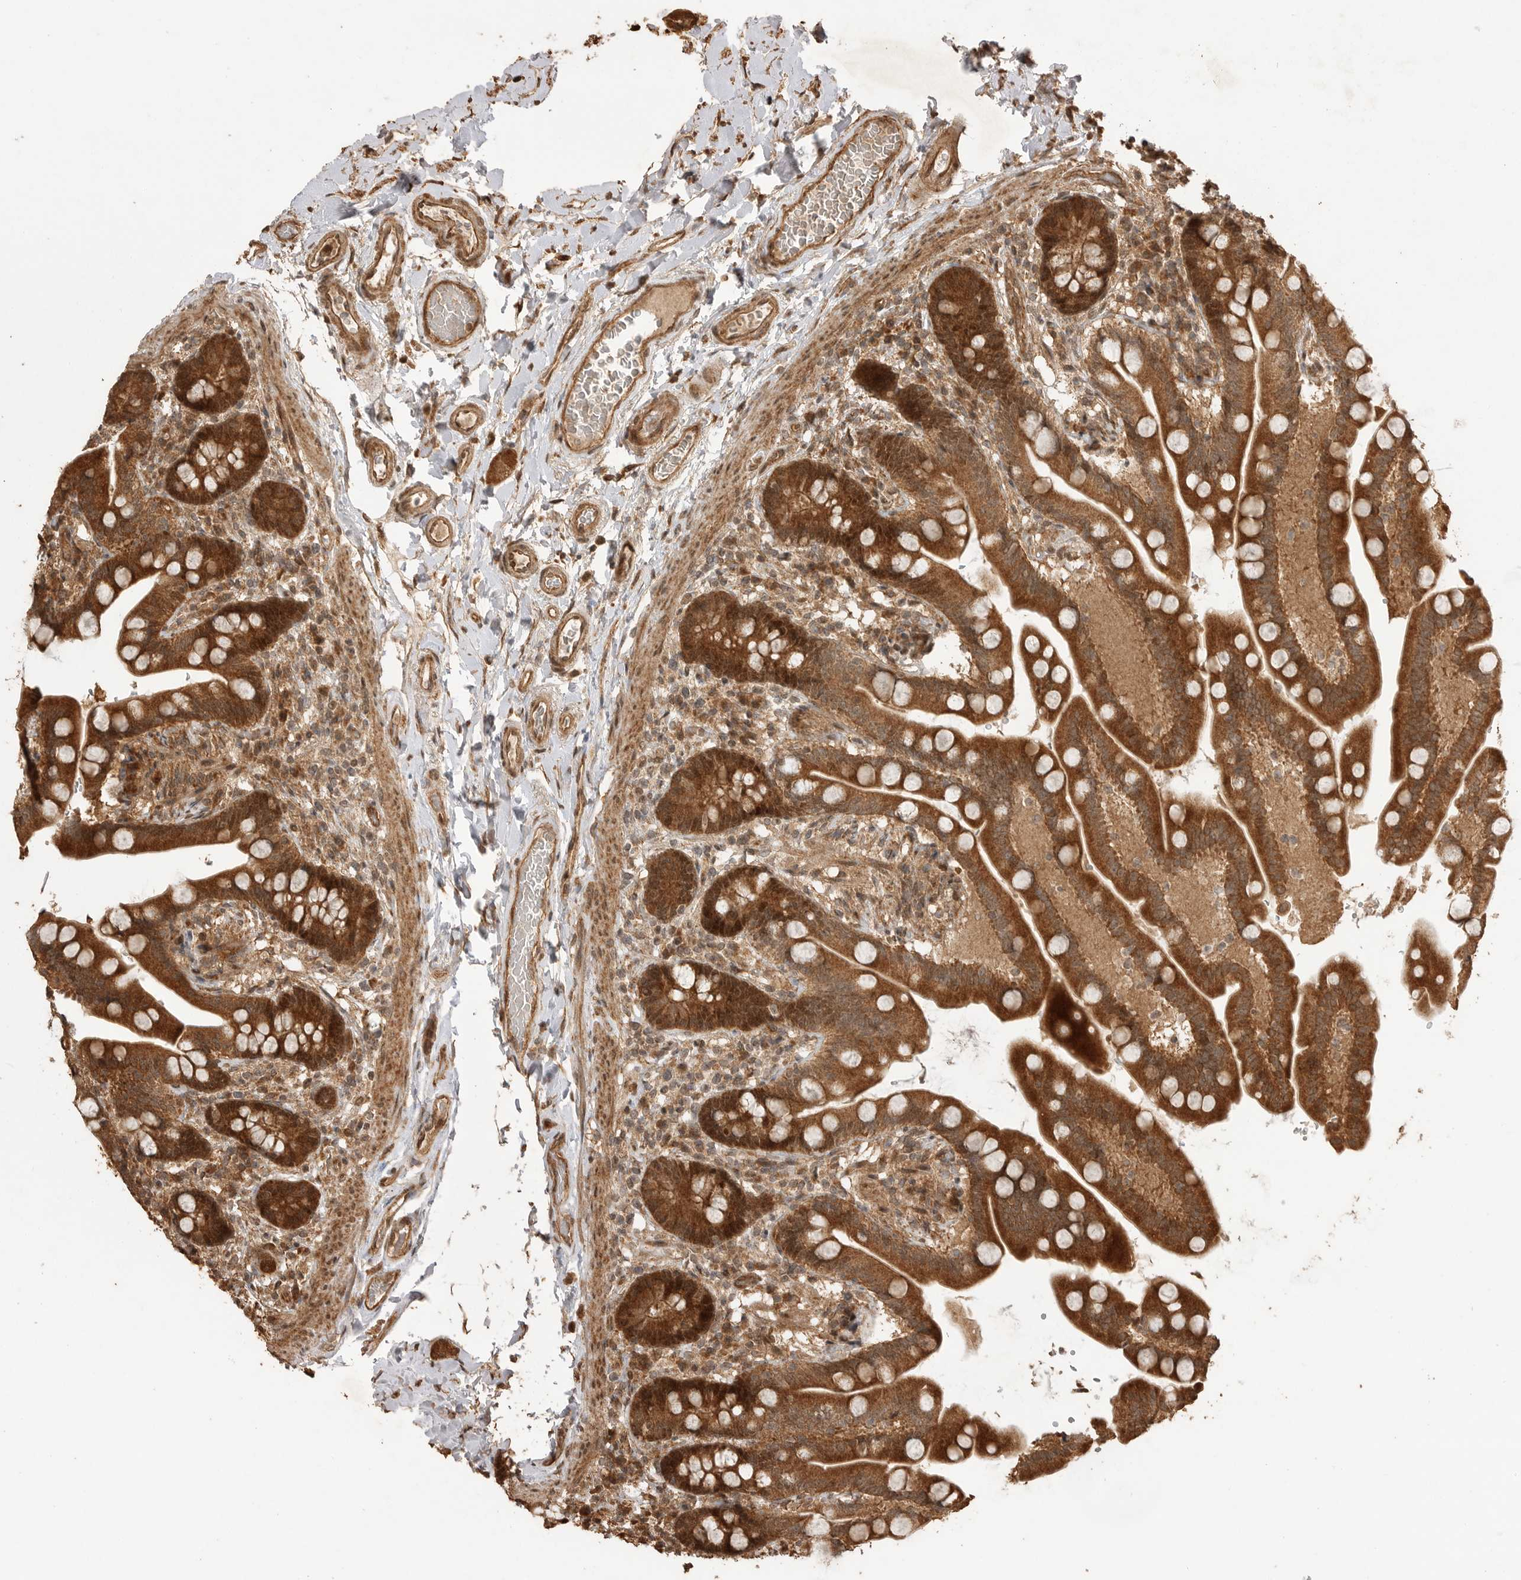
{"staining": {"intensity": "moderate", "quantity": ">75%", "location": "cytoplasmic/membranous"}, "tissue": "colon", "cell_type": "Endothelial cells", "image_type": "normal", "snomed": [{"axis": "morphology", "description": "Normal tissue, NOS"}, {"axis": "topography", "description": "Smooth muscle"}, {"axis": "topography", "description": "Colon"}], "caption": "This photomicrograph exhibits immunohistochemistry staining of unremarkable human colon, with medium moderate cytoplasmic/membranous positivity in about >75% of endothelial cells.", "gene": "BOC", "patient": {"sex": "male", "age": 73}}